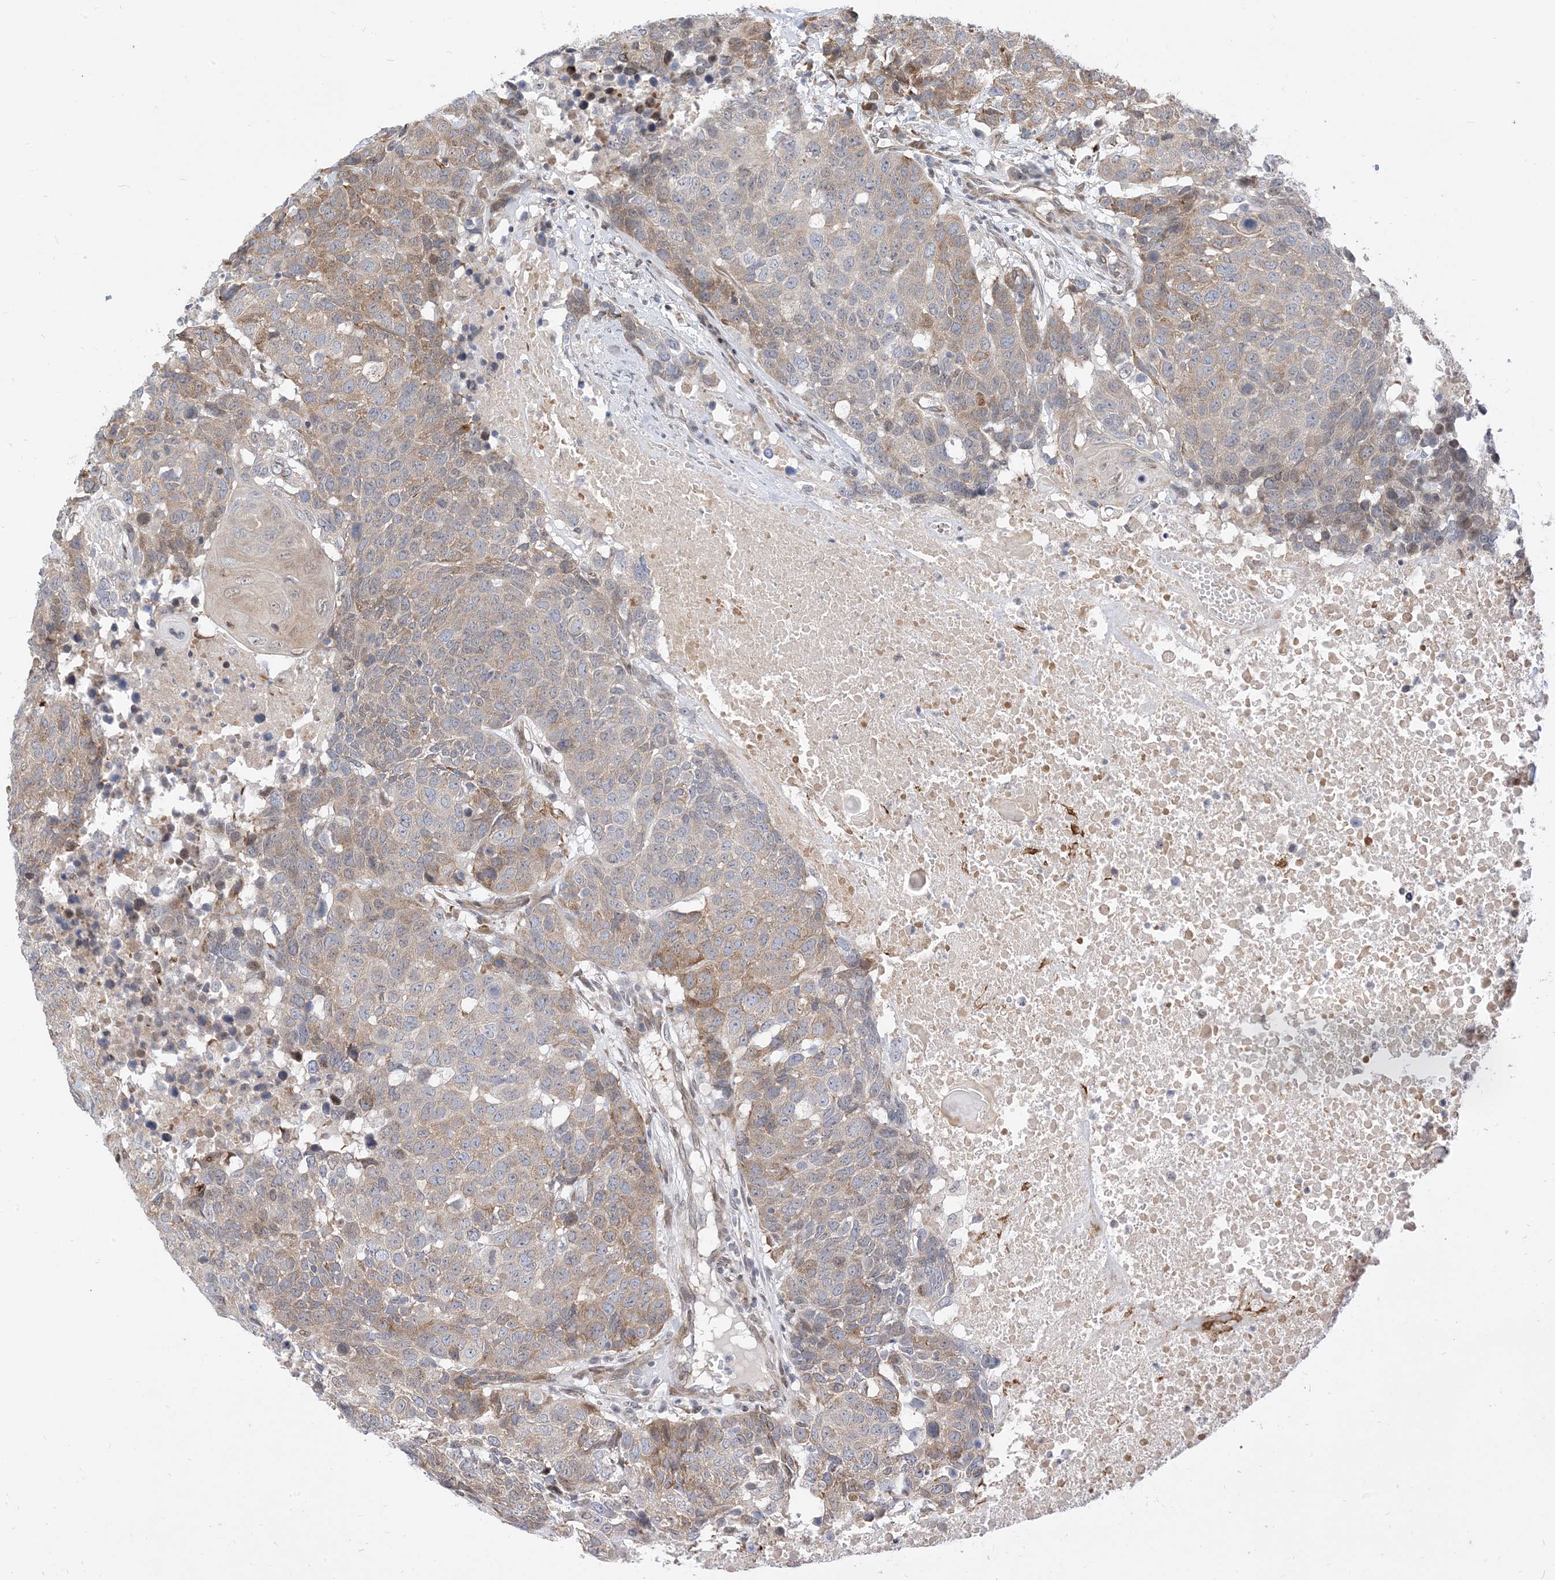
{"staining": {"intensity": "weak", "quantity": "25%-75%", "location": "cytoplasmic/membranous"}, "tissue": "head and neck cancer", "cell_type": "Tumor cells", "image_type": "cancer", "snomed": [{"axis": "morphology", "description": "Squamous cell carcinoma, NOS"}, {"axis": "topography", "description": "Head-Neck"}], "caption": "Weak cytoplasmic/membranous protein positivity is seen in about 25%-75% of tumor cells in head and neck cancer (squamous cell carcinoma). (DAB = brown stain, brightfield microscopy at high magnification).", "gene": "TYSND1", "patient": {"sex": "male", "age": 66}}